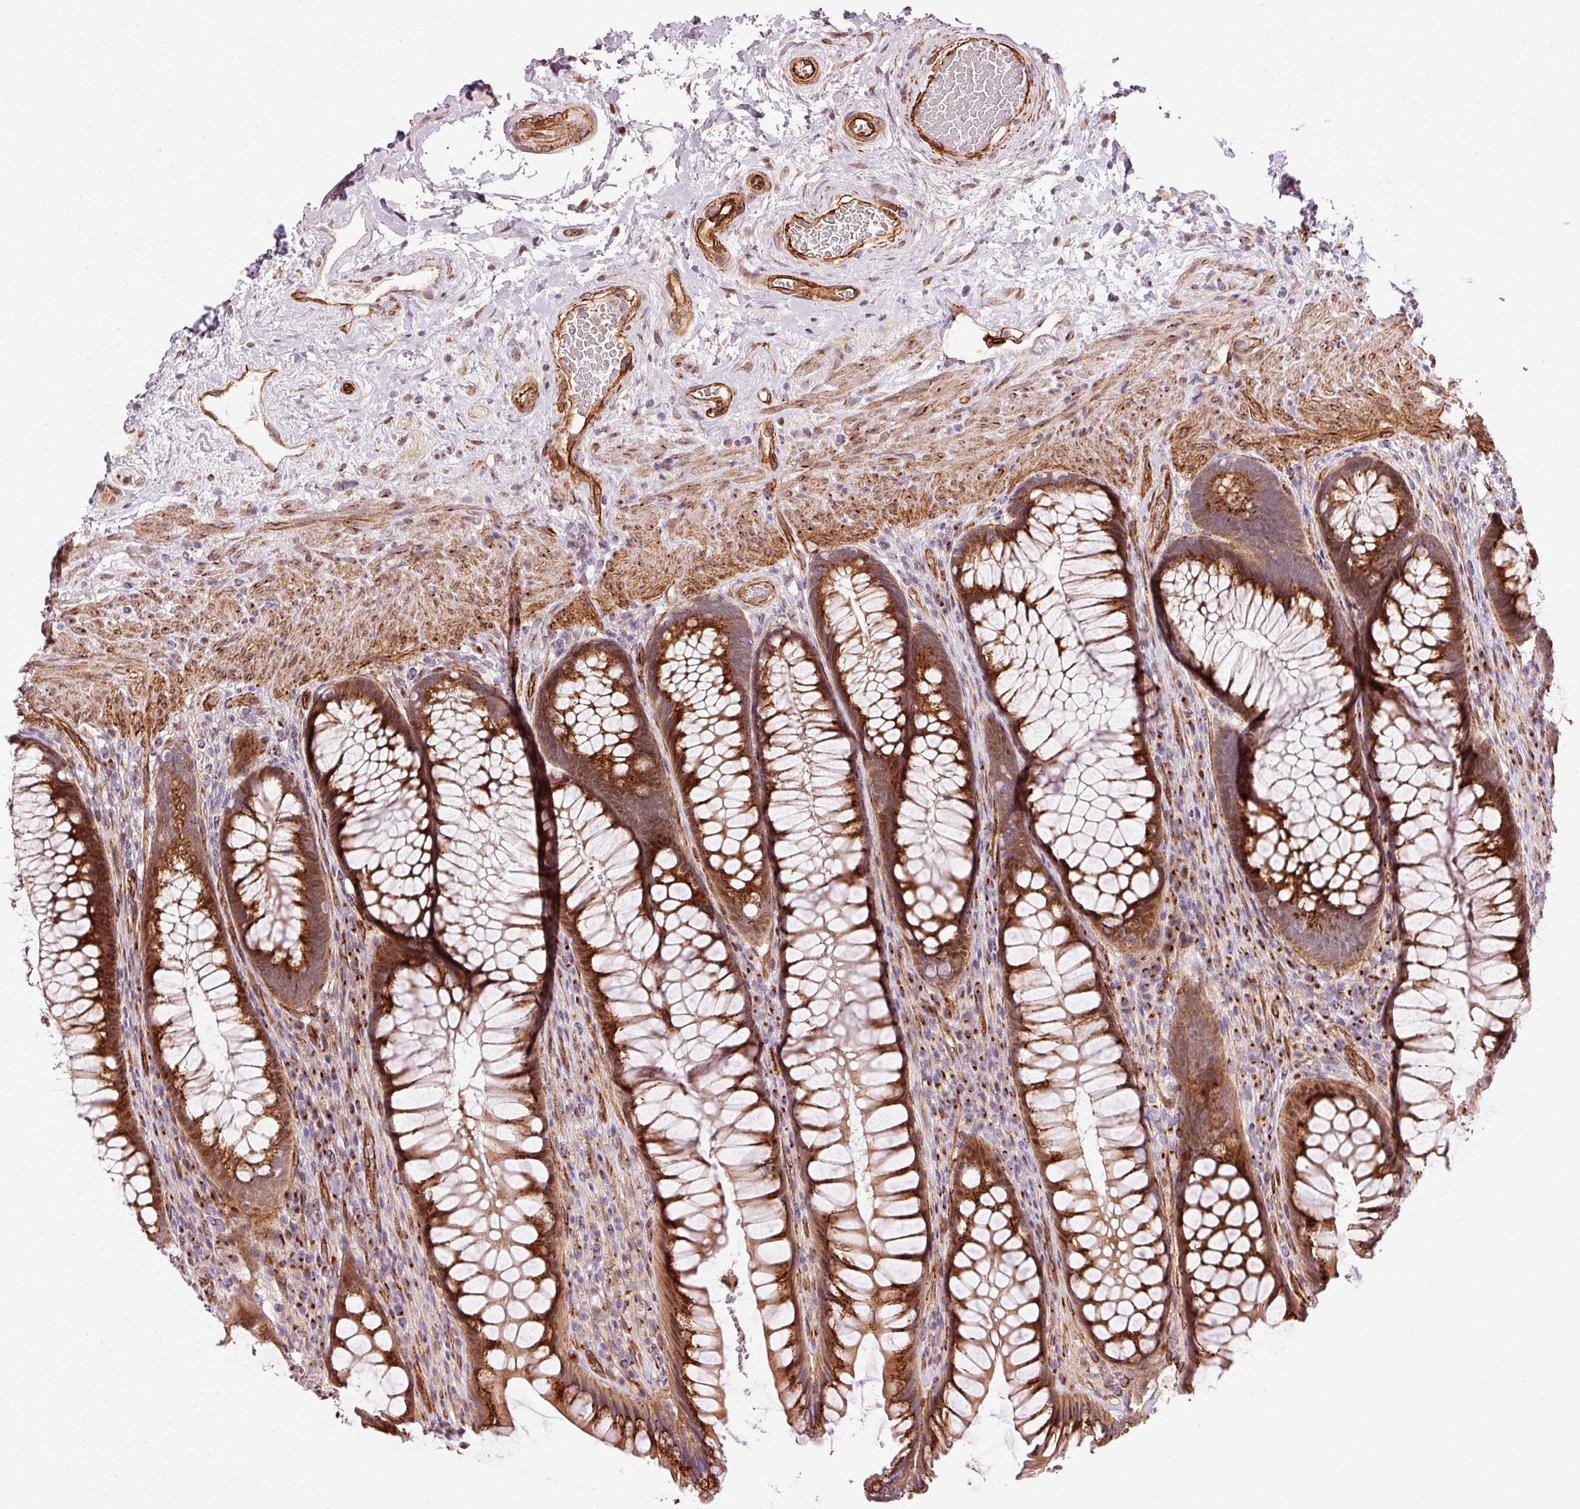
{"staining": {"intensity": "strong", "quantity": ">75%", "location": "cytoplasmic/membranous"}, "tissue": "rectum", "cell_type": "Glandular cells", "image_type": "normal", "snomed": [{"axis": "morphology", "description": "Normal tissue, NOS"}, {"axis": "topography", "description": "Rectum"}], "caption": "Immunohistochemical staining of benign human rectum shows strong cytoplasmic/membranous protein positivity in about >75% of glandular cells.", "gene": "LIMK2", "patient": {"sex": "male", "age": 53}}